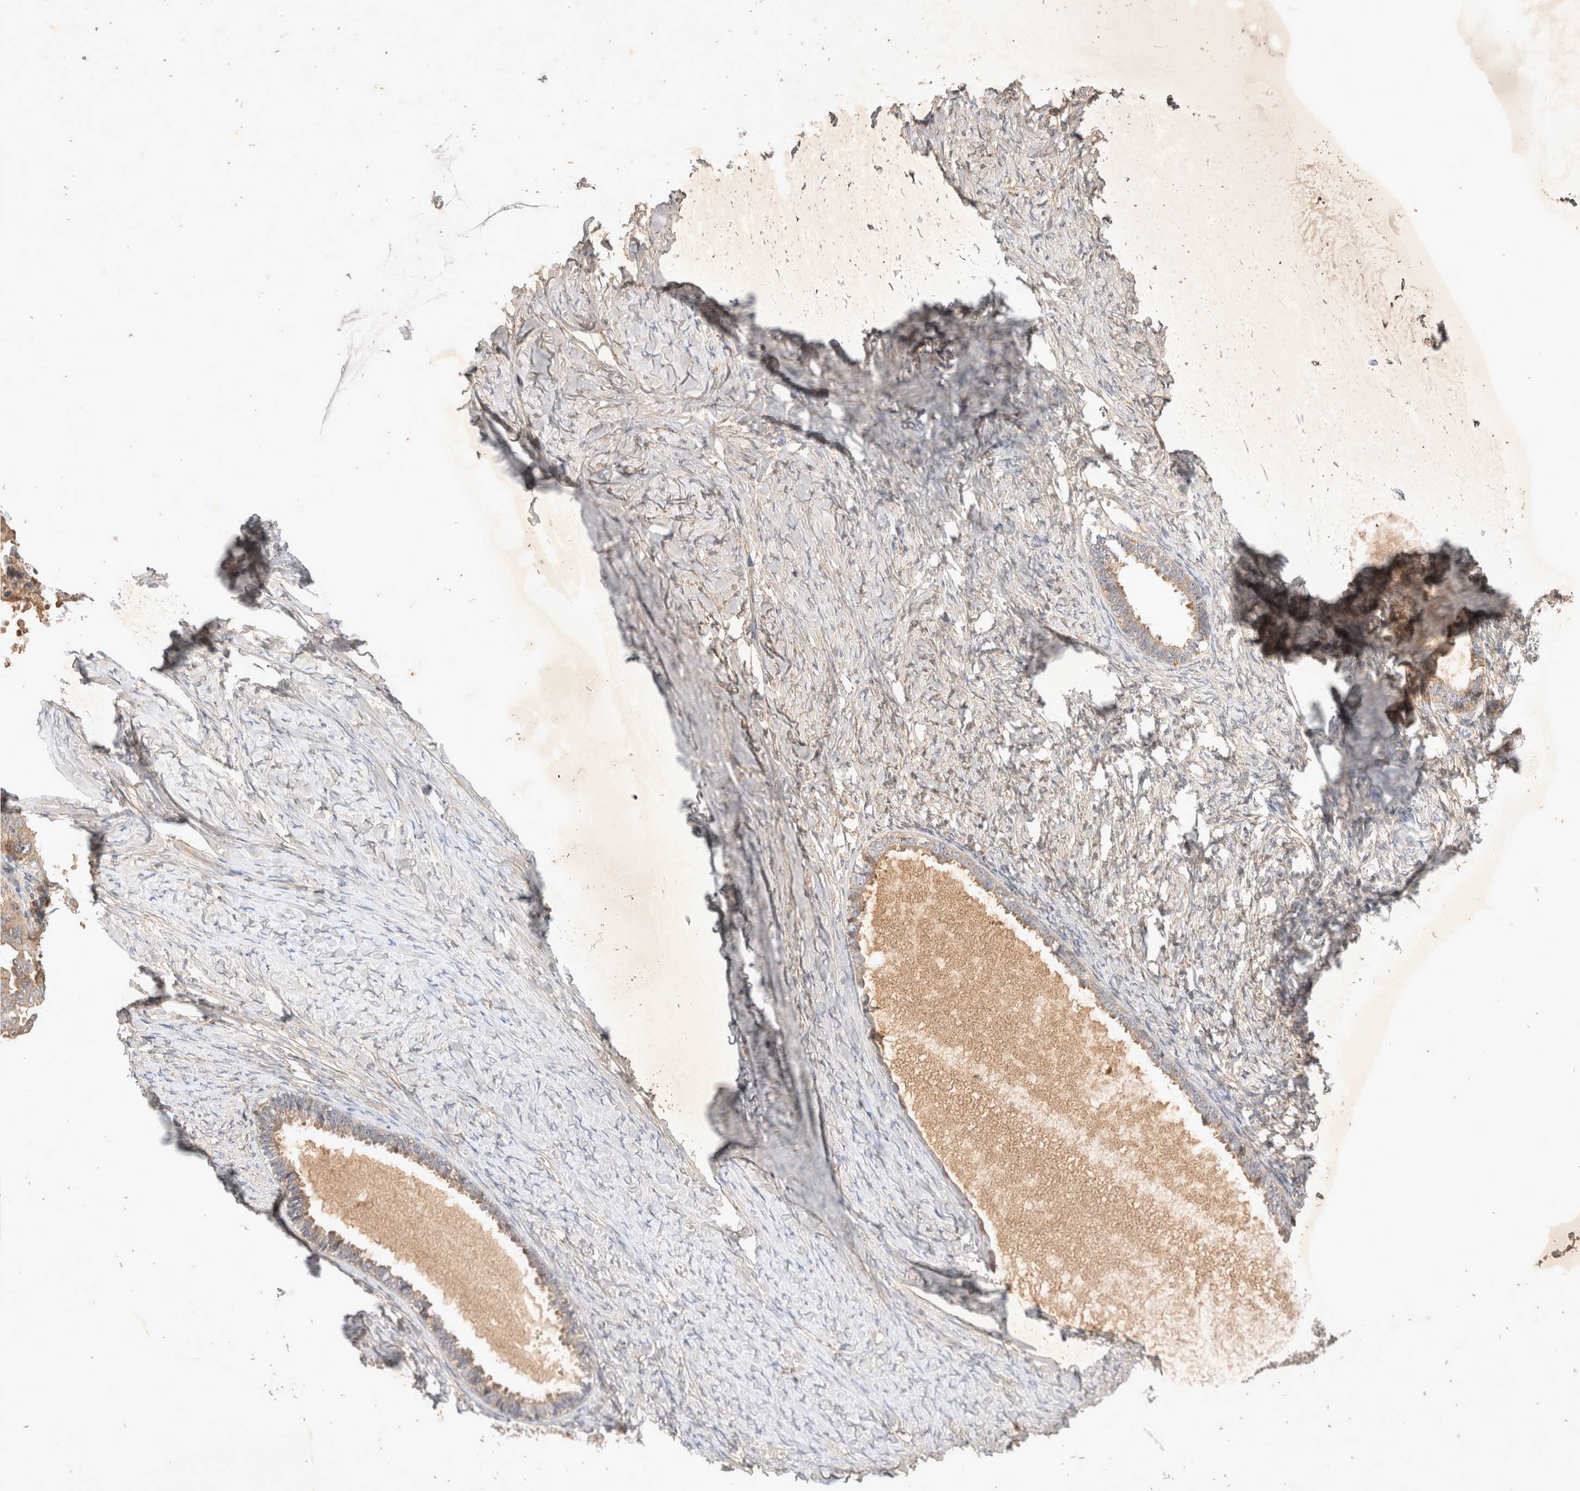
{"staining": {"intensity": "moderate", "quantity": ">75%", "location": "cytoplasmic/membranous"}, "tissue": "ovarian cancer", "cell_type": "Tumor cells", "image_type": "cancer", "snomed": [{"axis": "morphology", "description": "Cystadenocarcinoma, serous, NOS"}, {"axis": "topography", "description": "Ovary"}], "caption": "Immunohistochemical staining of ovarian cancer displays moderate cytoplasmic/membranous protein positivity in about >75% of tumor cells. (IHC, brightfield microscopy, high magnification).", "gene": "YES1", "patient": {"sex": "female", "age": 79}}